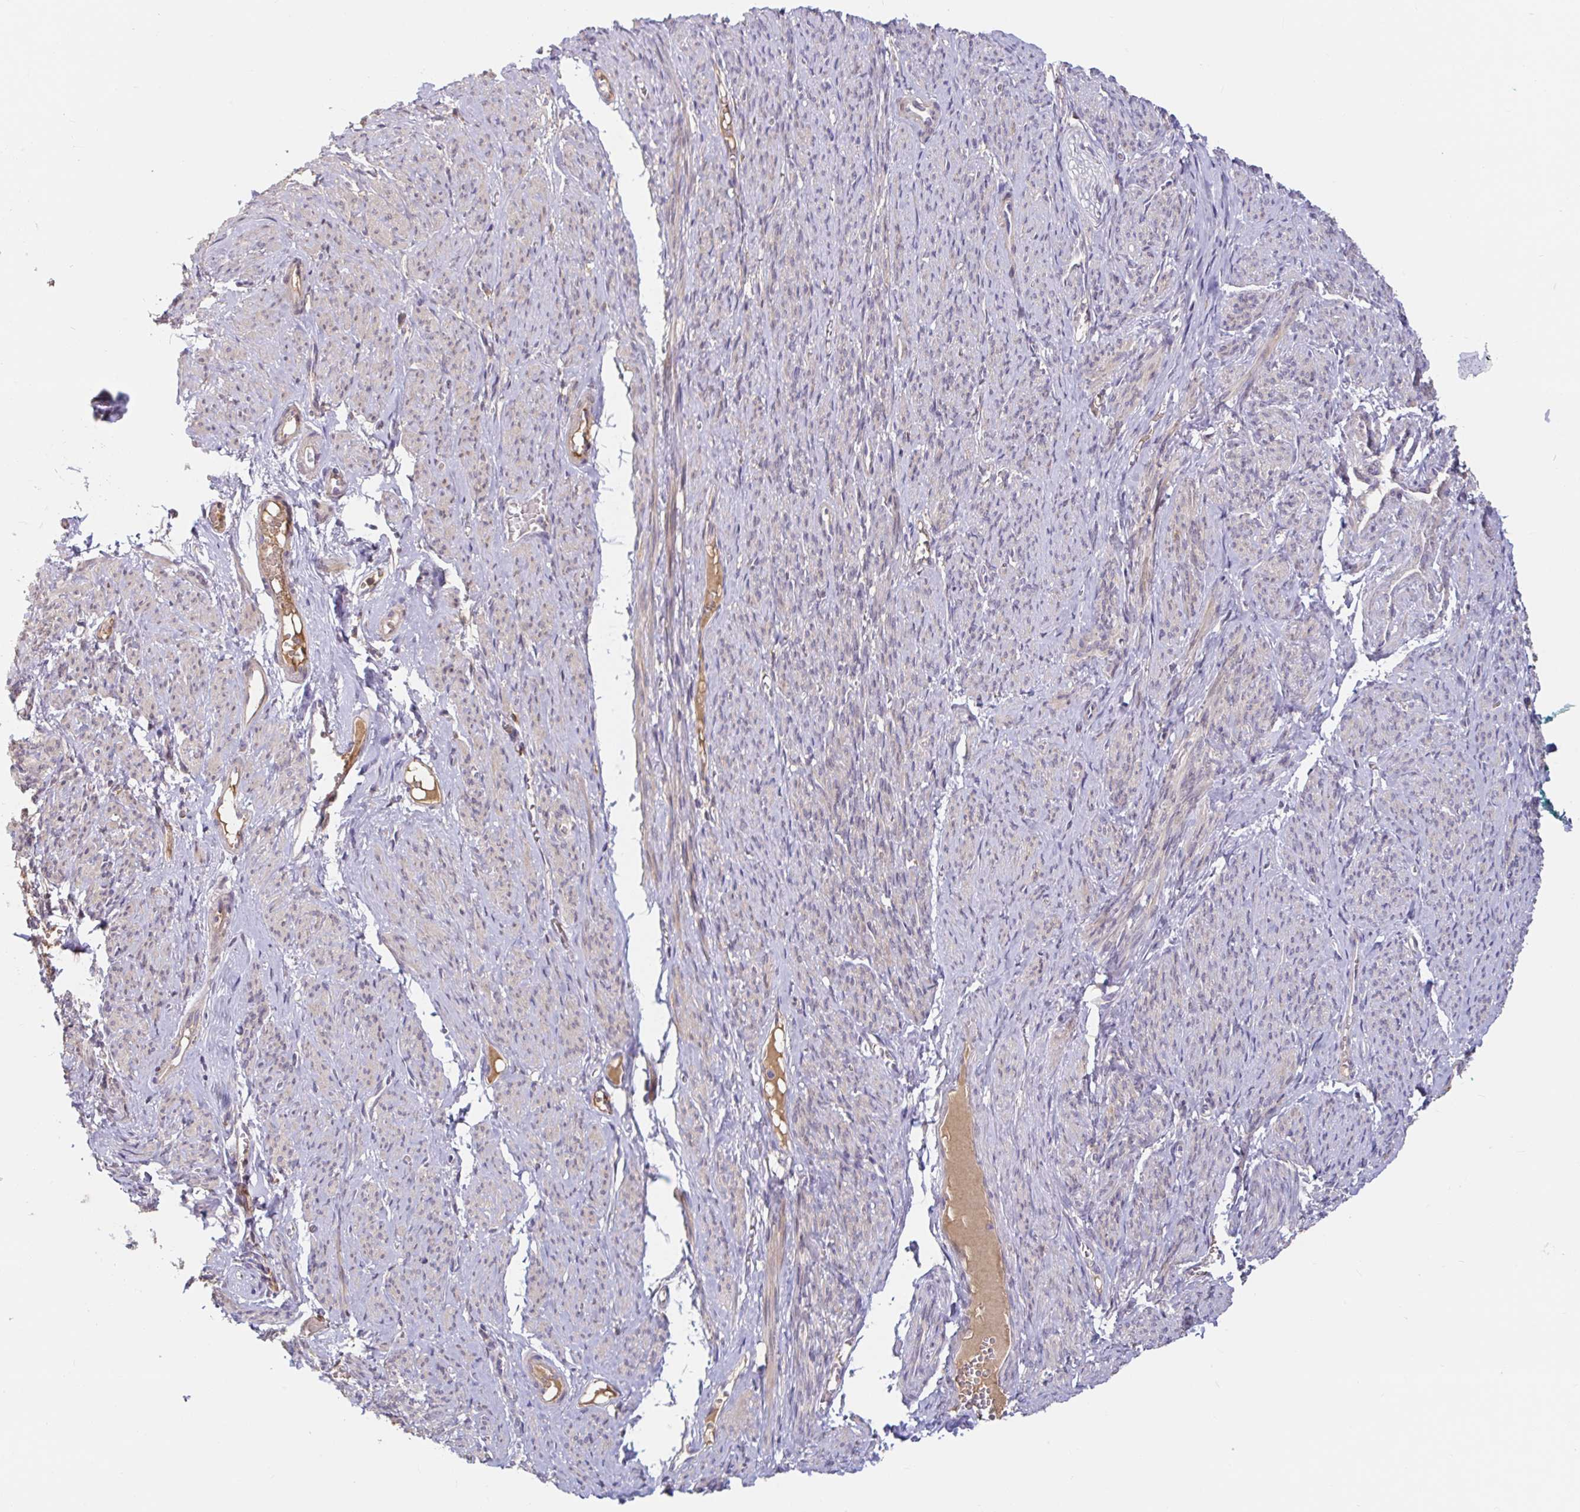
{"staining": {"intensity": "weak", "quantity": "25%-75%", "location": "cytoplasmic/membranous"}, "tissue": "smooth muscle", "cell_type": "Smooth muscle cells", "image_type": "normal", "snomed": [{"axis": "morphology", "description": "Normal tissue, NOS"}, {"axis": "topography", "description": "Smooth muscle"}], "caption": "This is a micrograph of immunohistochemistry (IHC) staining of unremarkable smooth muscle, which shows weak expression in the cytoplasmic/membranous of smooth muscle cells.", "gene": "LARP1", "patient": {"sex": "female", "age": 65}}